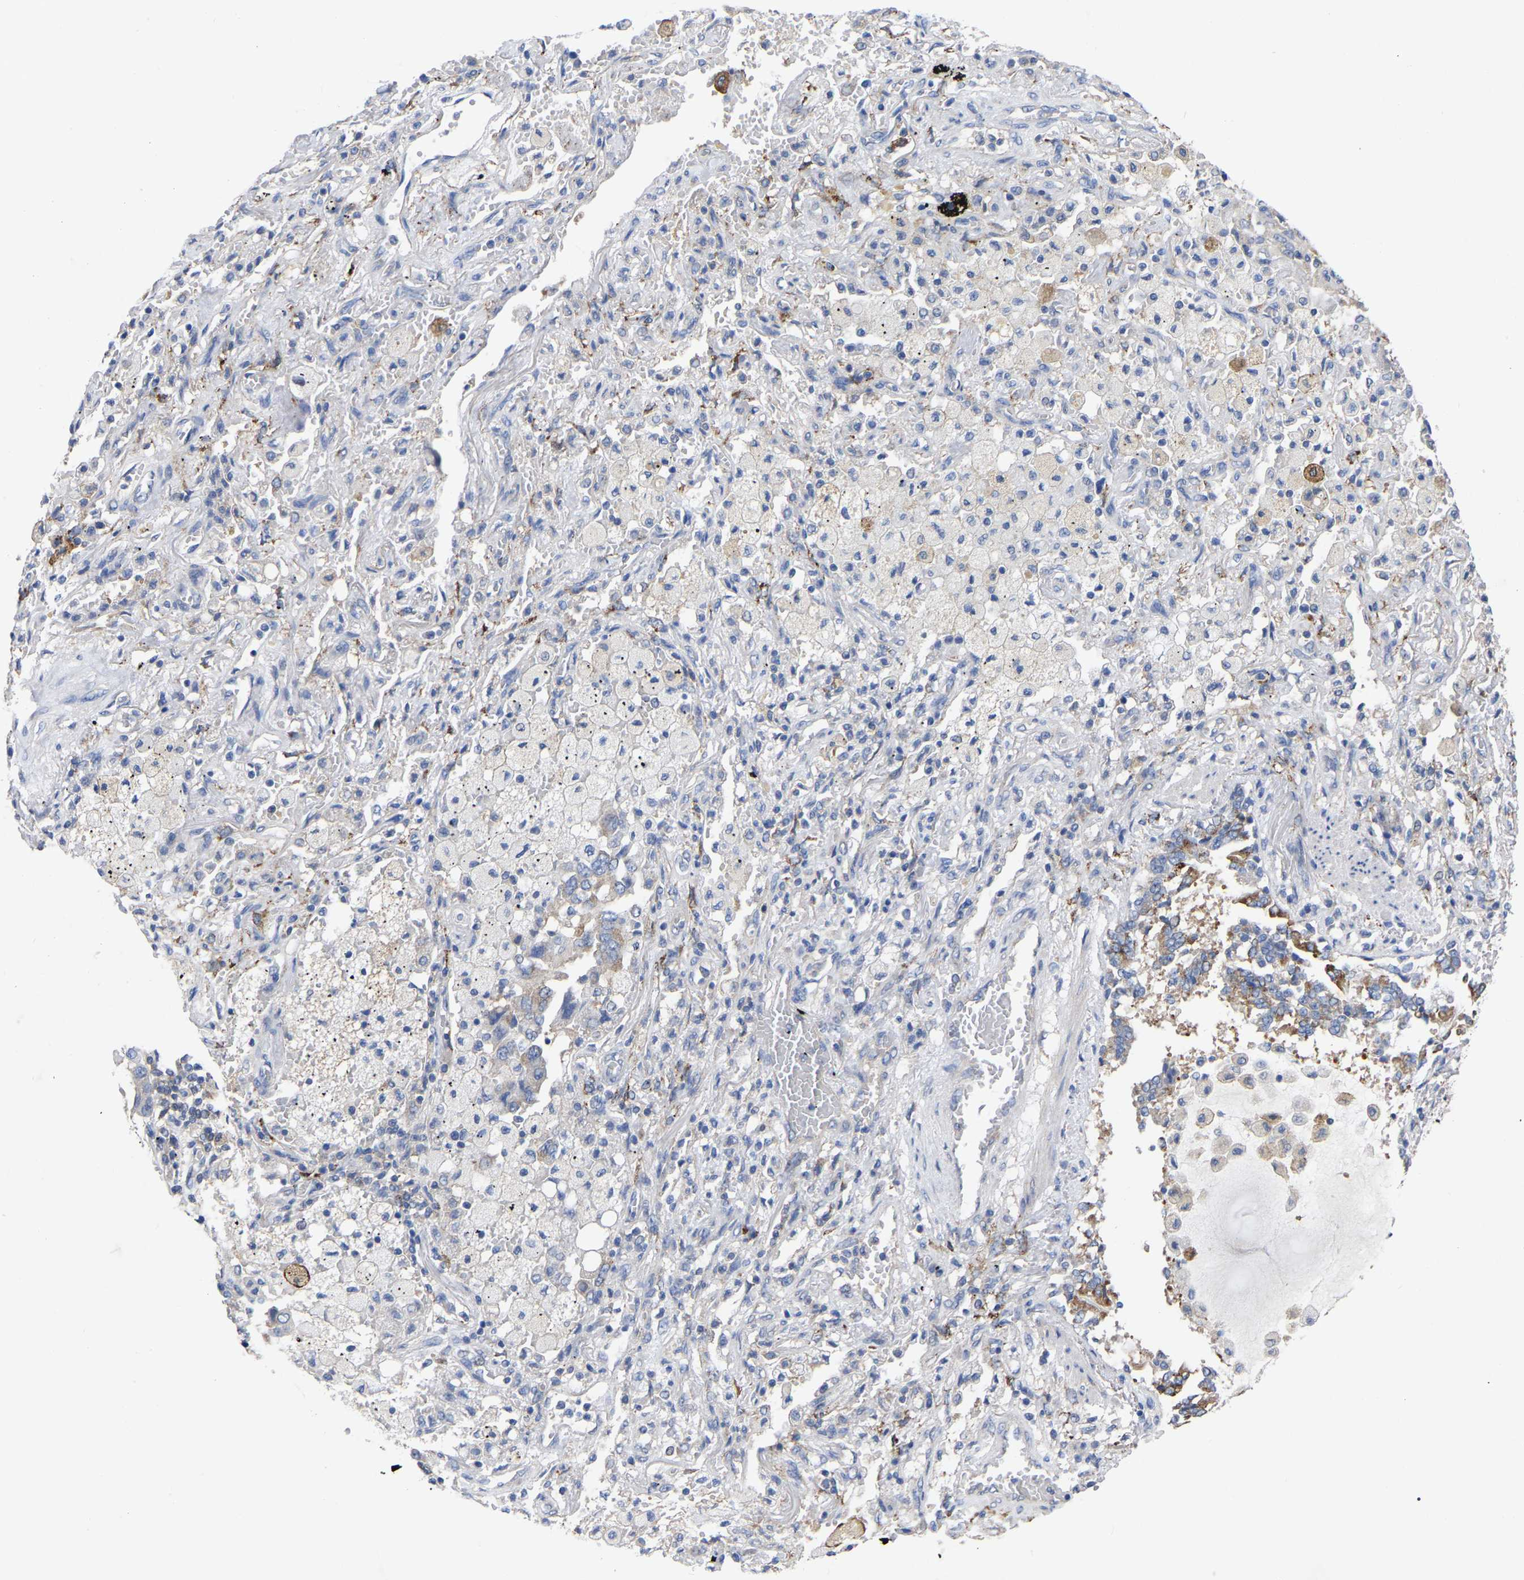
{"staining": {"intensity": "negative", "quantity": "none", "location": "none"}, "tissue": "lung cancer", "cell_type": "Tumor cells", "image_type": "cancer", "snomed": [{"axis": "morphology", "description": "Adenocarcinoma, NOS"}, {"axis": "topography", "description": "Lung"}], "caption": "This is an IHC histopathology image of lung cancer. There is no staining in tumor cells.", "gene": "TCP1", "patient": {"sex": "female", "age": 65}}